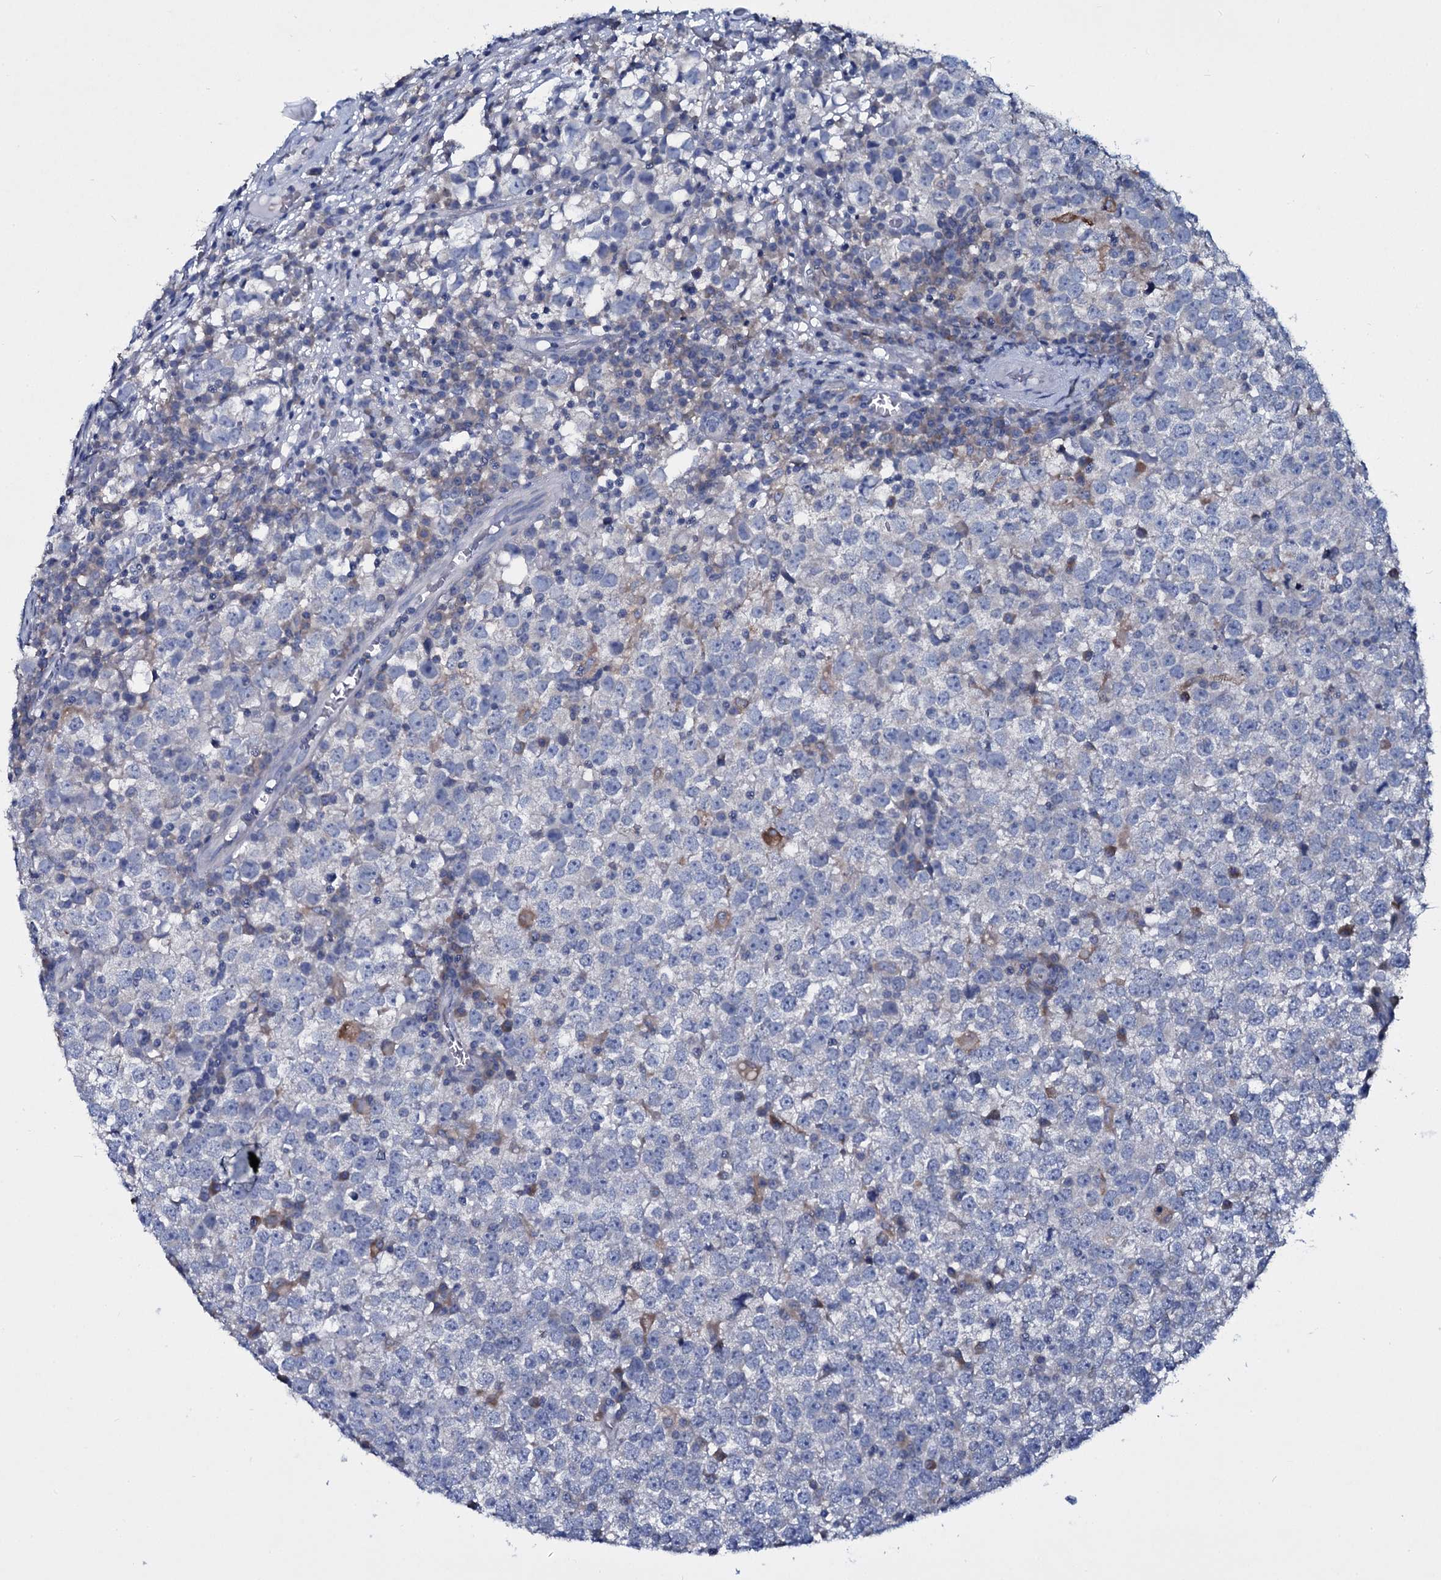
{"staining": {"intensity": "negative", "quantity": "none", "location": "none"}, "tissue": "testis cancer", "cell_type": "Tumor cells", "image_type": "cancer", "snomed": [{"axis": "morphology", "description": "Seminoma, NOS"}, {"axis": "topography", "description": "Testis"}], "caption": "Testis cancer (seminoma) stained for a protein using immunohistochemistry reveals no positivity tumor cells.", "gene": "TPGS2", "patient": {"sex": "male", "age": 65}}